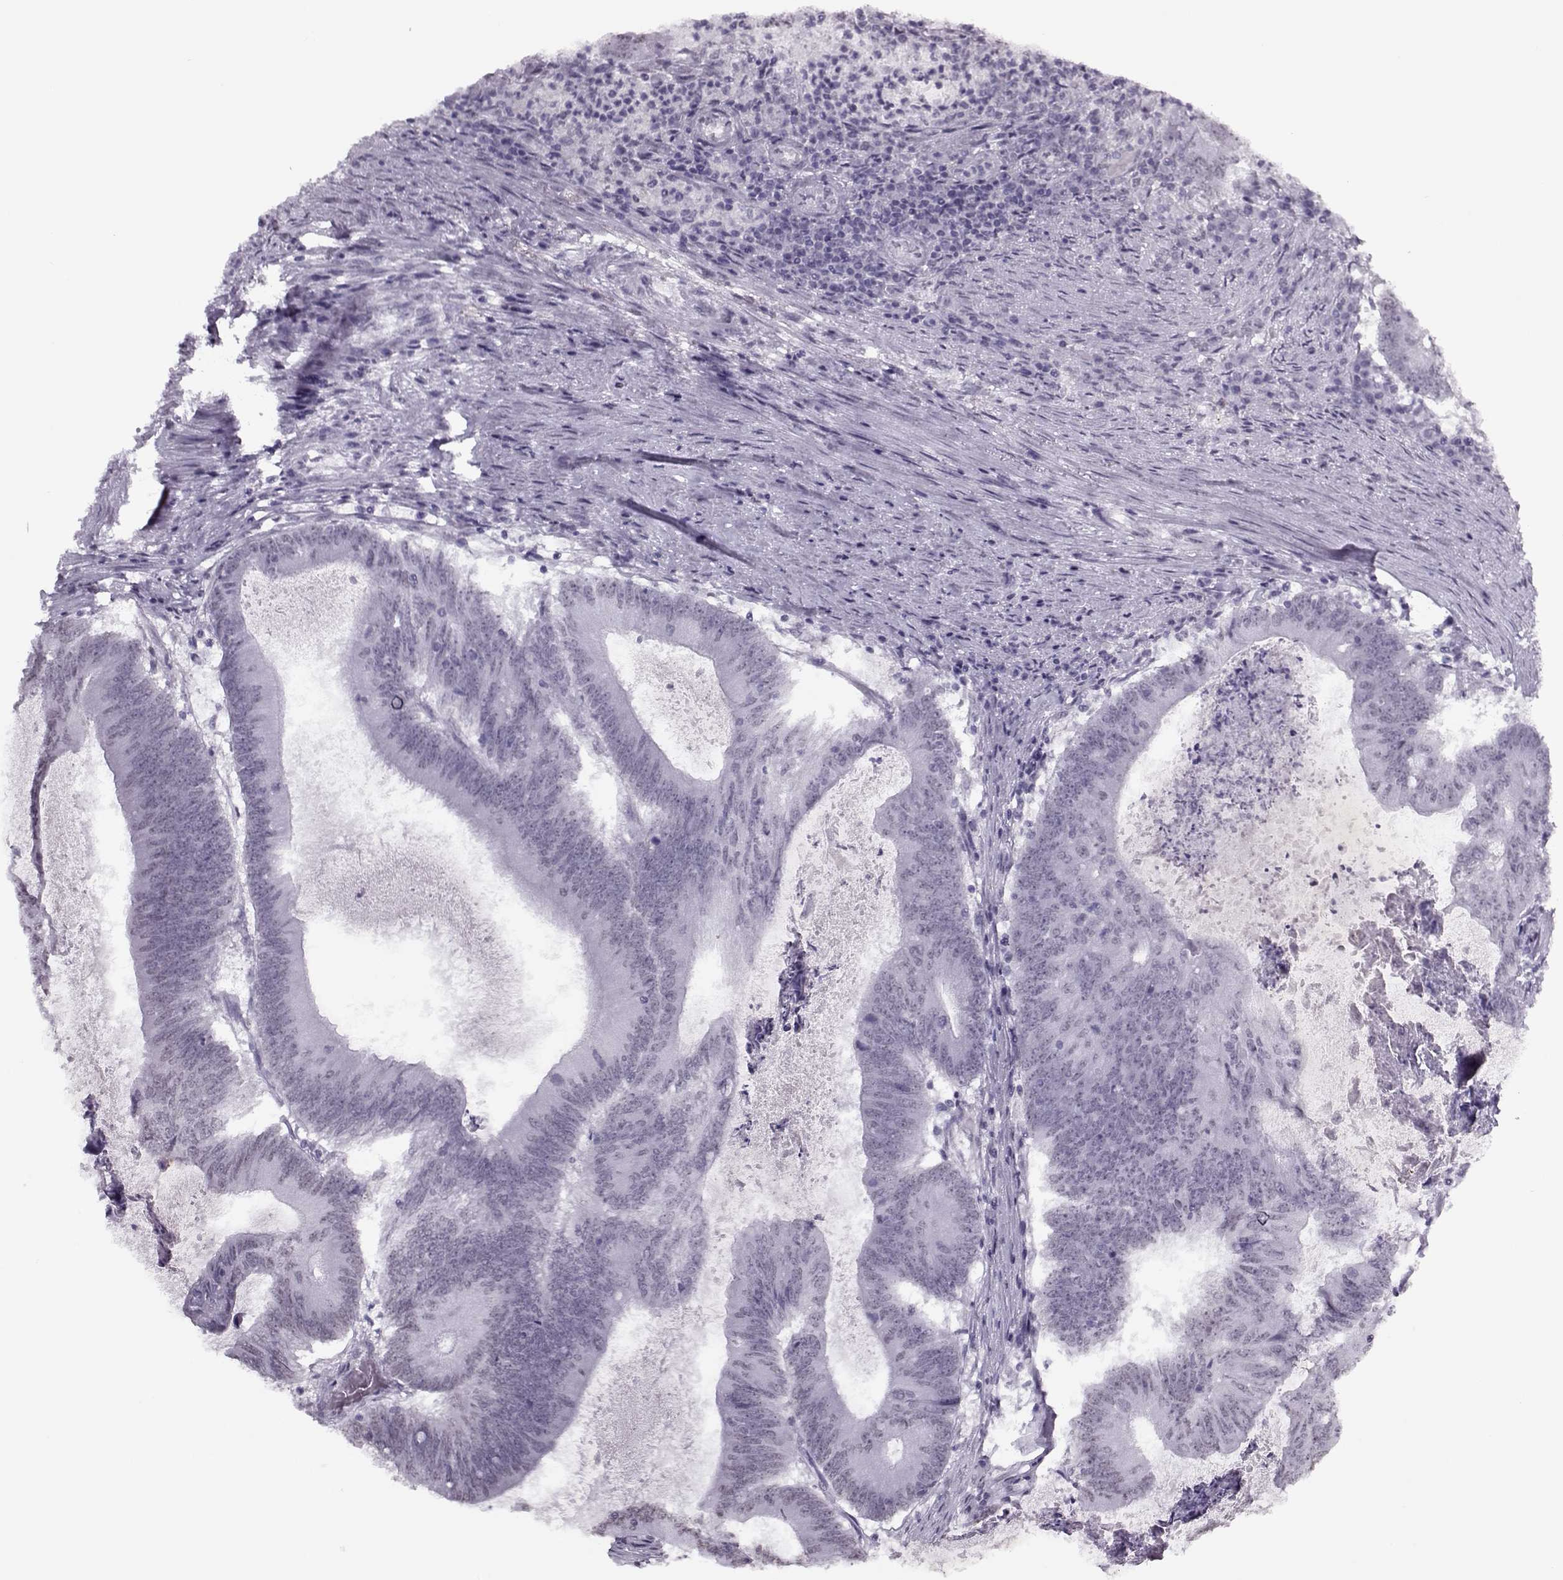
{"staining": {"intensity": "negative", "quantity": "none", "location": "none"}, "tissue": "colorectal cancer", "cell_type": "Tumor cells", "image_type": "cancer", "snomed": [{"axis": "morphology", "description": "Adenocarcinoma, NOS"}, {"axis": "topography", "description": "Colon"}], "caption": "There is no significant expression in tumor cells of colorectal adenocarcinoma.", "gene": "PRMT8", "patient": {"sex": "female", "age": 70}}